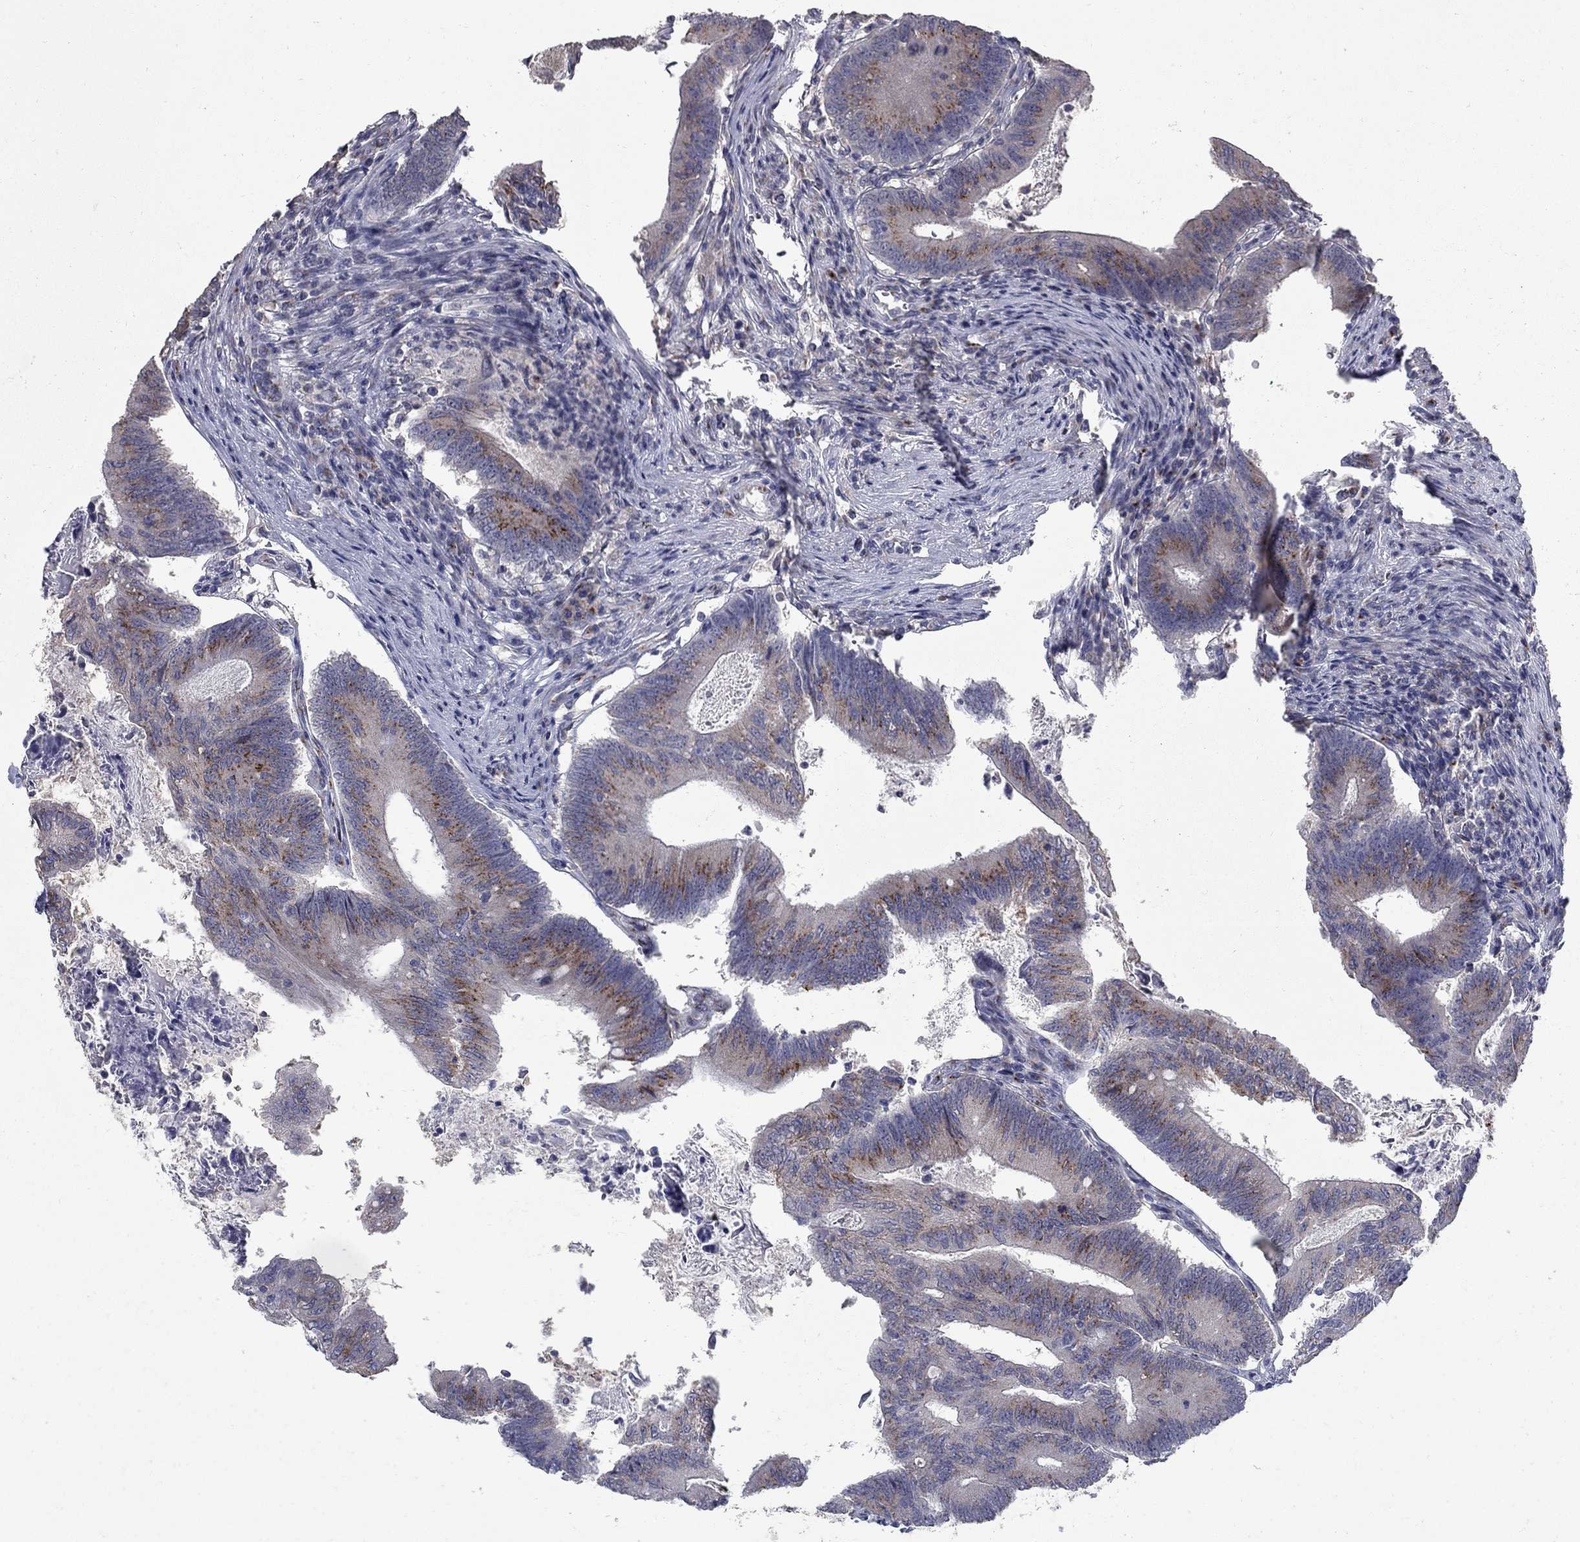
{"staining": {"intensity": "strong", "quantity": "<25%", "location": "cytoplasmic/membranous"}, "tissue": "colorectal cancer", "cell_type": "Tumor cells", "image_type": "cancer", "snomed": [{"axis": "morphology", "description": "Adenocarcinoma, NOS"}, {"axis": "topography", "description": "Colon"}], "caption": "The photomicrograph demonstrates immunohistochemical staining of colorectal cancer. There is strong cytoplasmic/membranous positivity is appreciated in about <25% of tumor cells.", "gene": "KIAA0319L", "patient": {"sex": "female", "age": 70}}